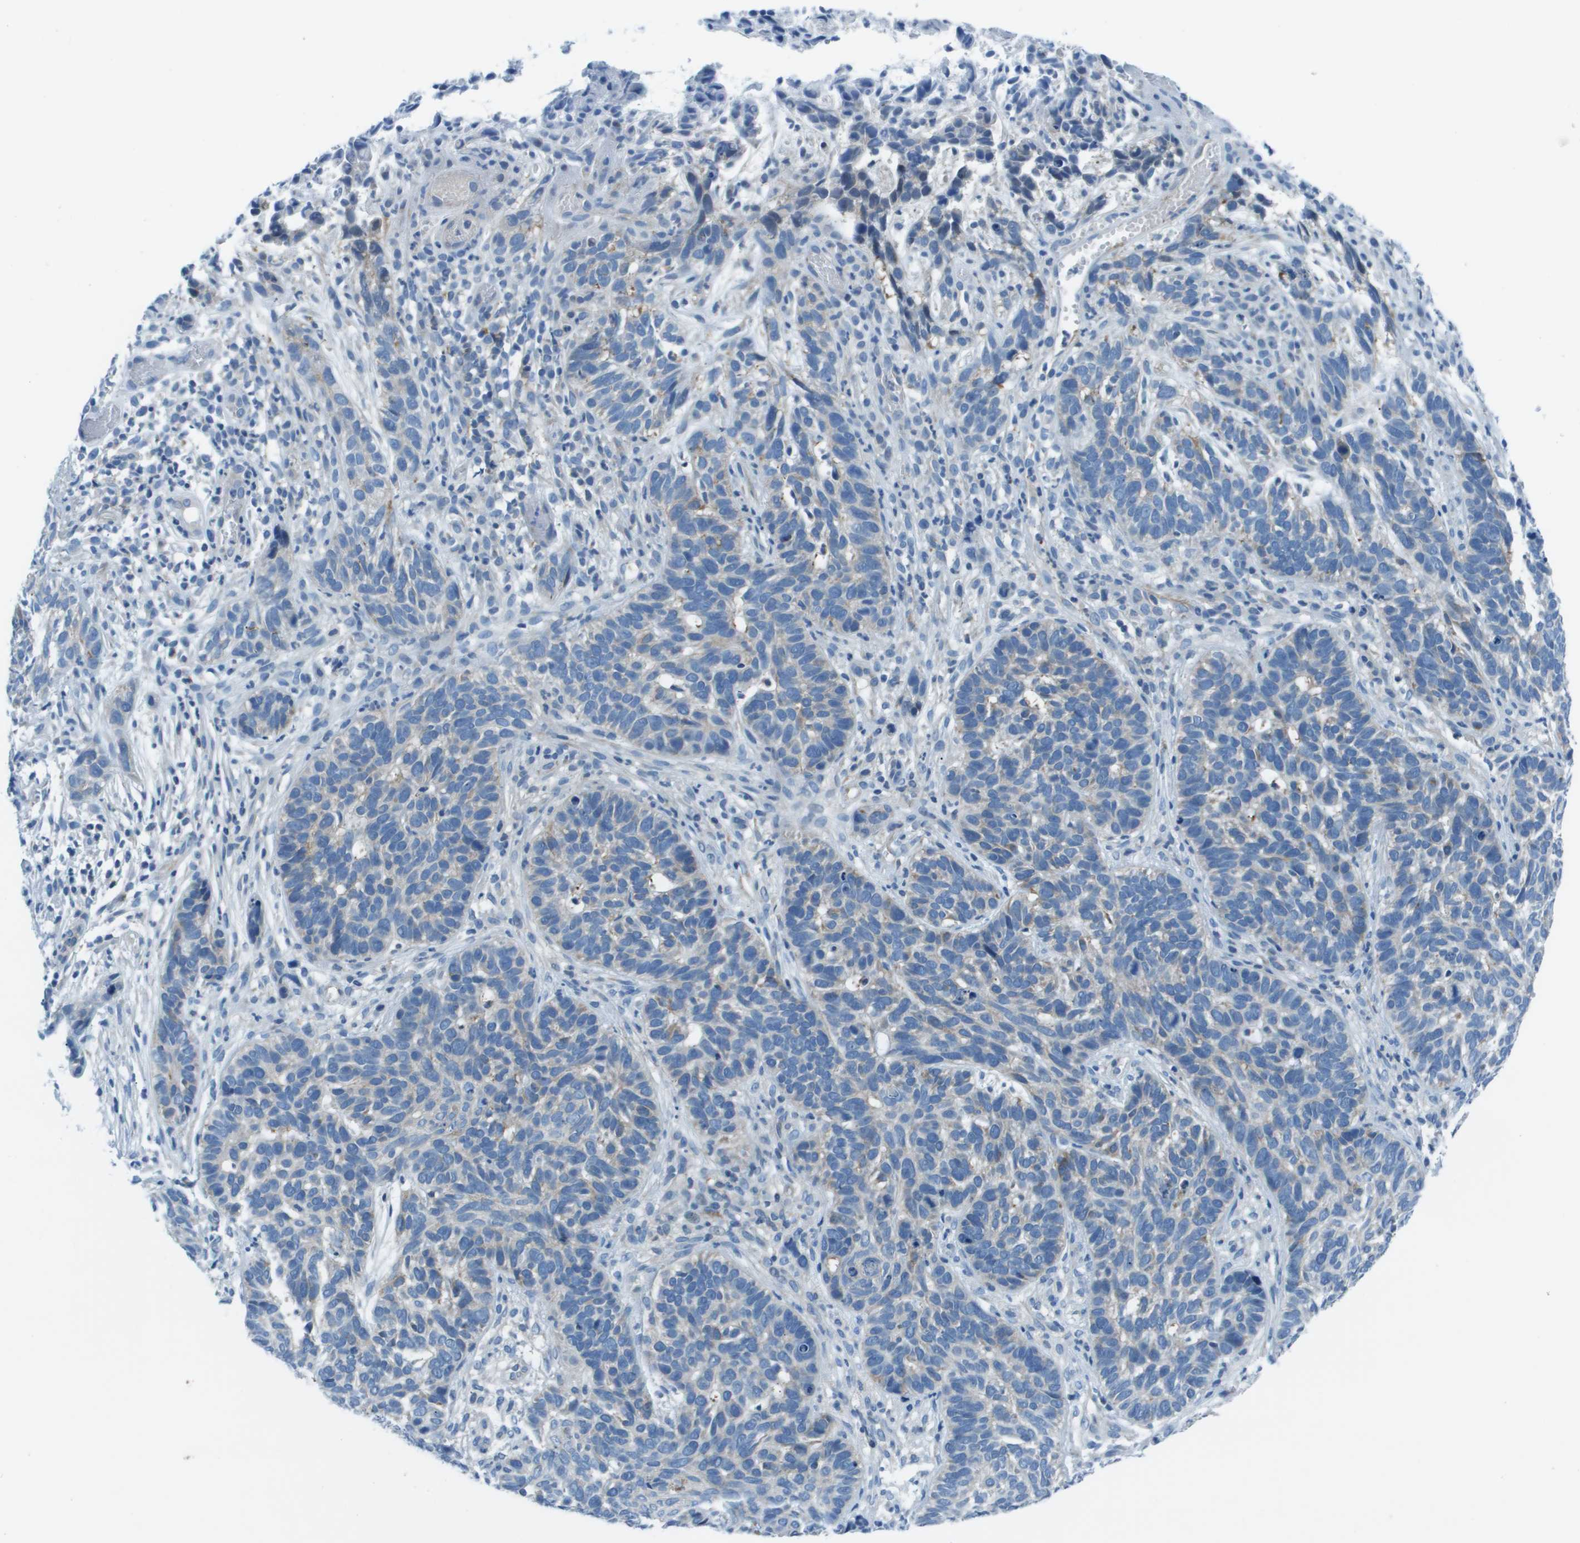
{"staining": {"intensity": "negative", "quantity": "none", "location": "none"}, "tissue": "skin cancer", "cell_type": "Tumor cells", "image_type": "cancer", "snomed": [{"axis": "morphology", "description": "Basal cell carcinoma"}, {"axis": "topography", "description": "Skin"}], "caption": "Protein analysis of skin cancer (basal cell carcinoma) reveals no significant expression in tumor cells.", "gene": "STIP1", "patient": {"sex": "male", "age": 87}}